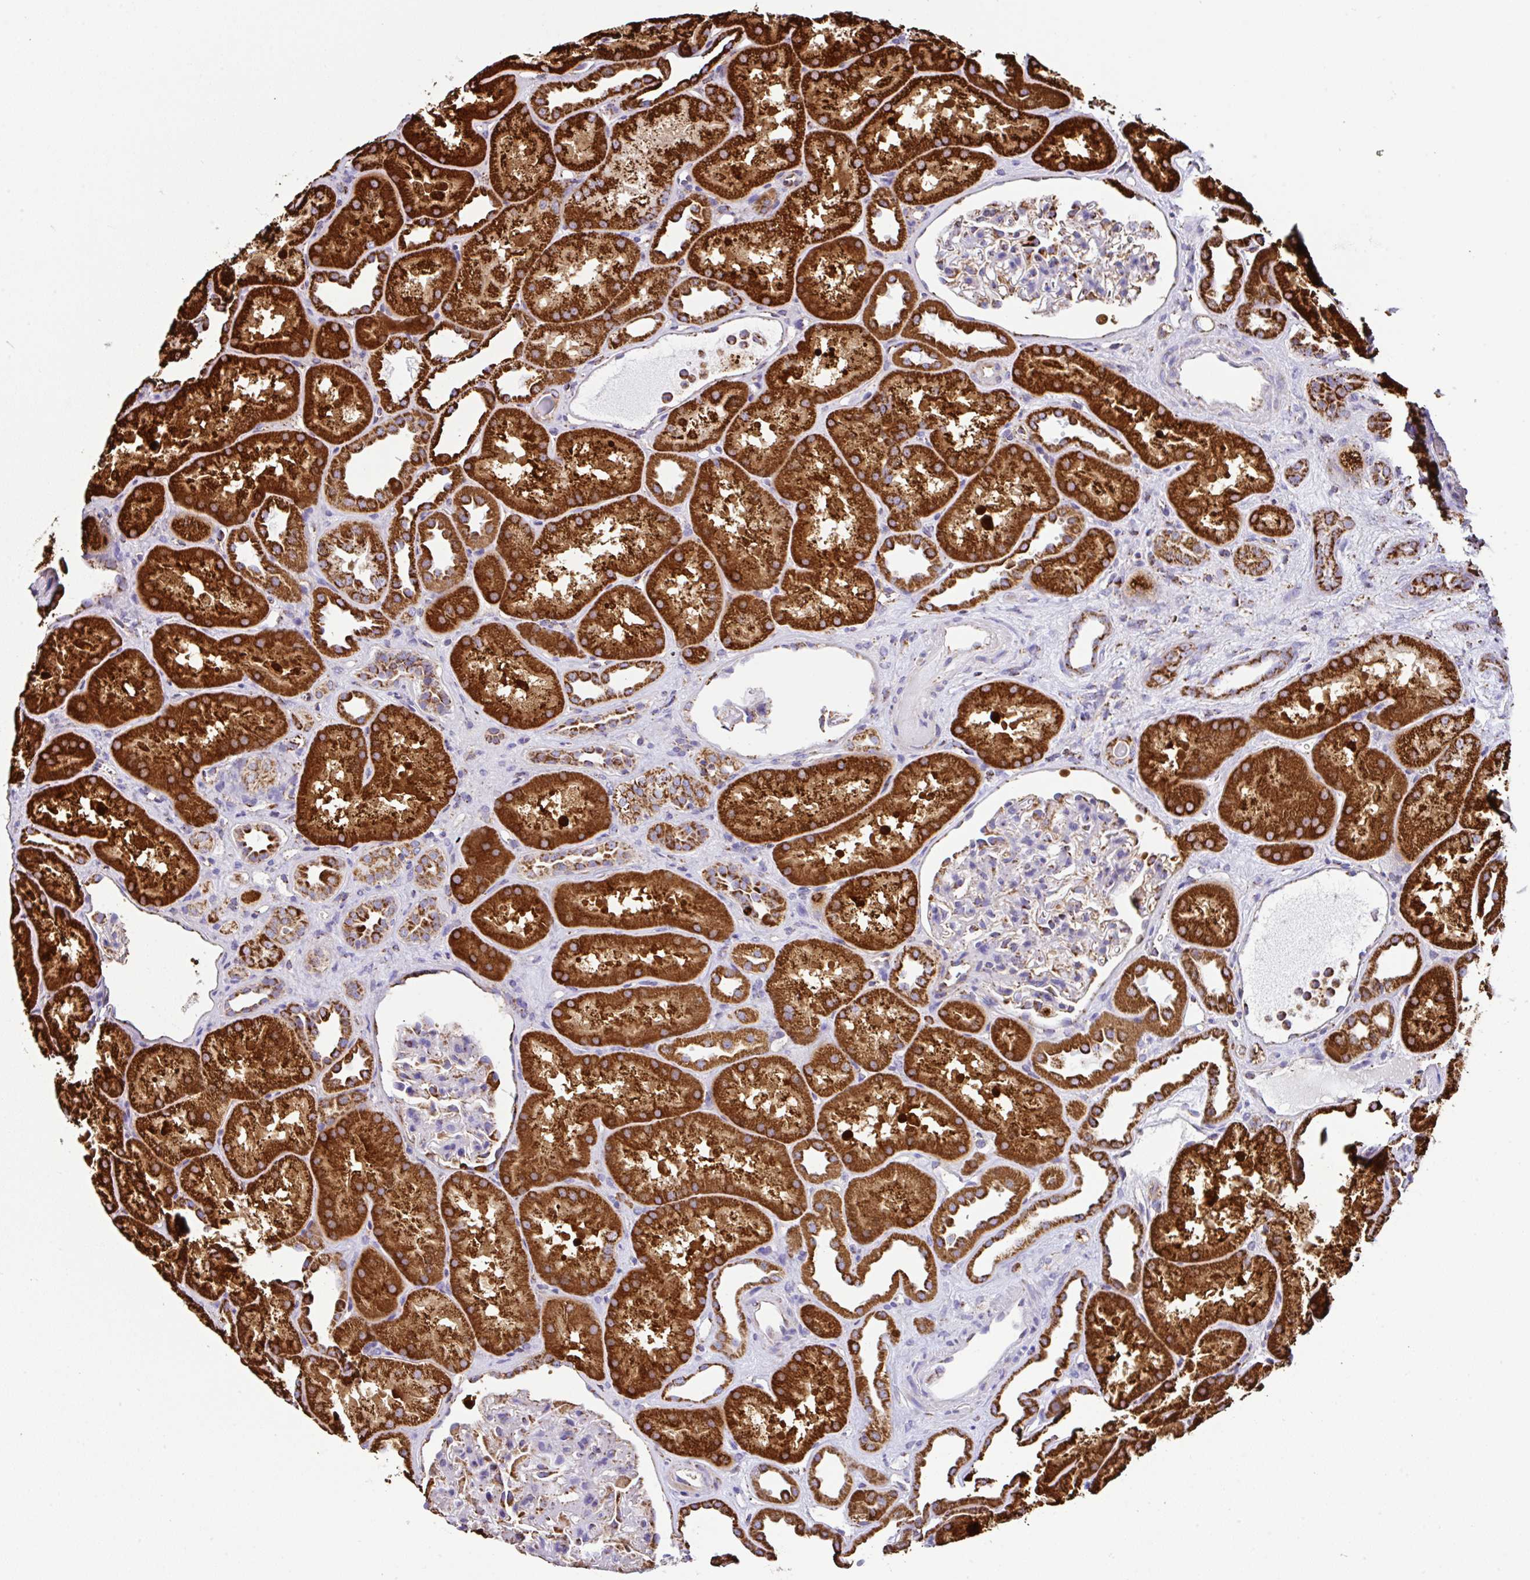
{"staining": {"intensity": "moderate", "quantity": "<25%", "location": "cytoplasmic/membranous"}, "tissue": "kidney", "cell_type": "Cells in glomeruli", "image_type": "normal", "snomed": [{"axis": "morphology", "description": "Normal tissue, NOS"}, {"axis": "topography", "description": "Kidney"}], "caption": "Immunohistochemistry (IHC) micrograph of normal kidney: kidney stained using IHC exhibits low levels of moderate protein expression localized specifically in the cytoplasmic/membranous of cells in glomeruli, appearing as a cytoplasmic/membranous brown color.", "gene": "ANKRD33B", "patient": {"sex": "male", "age": 61}}